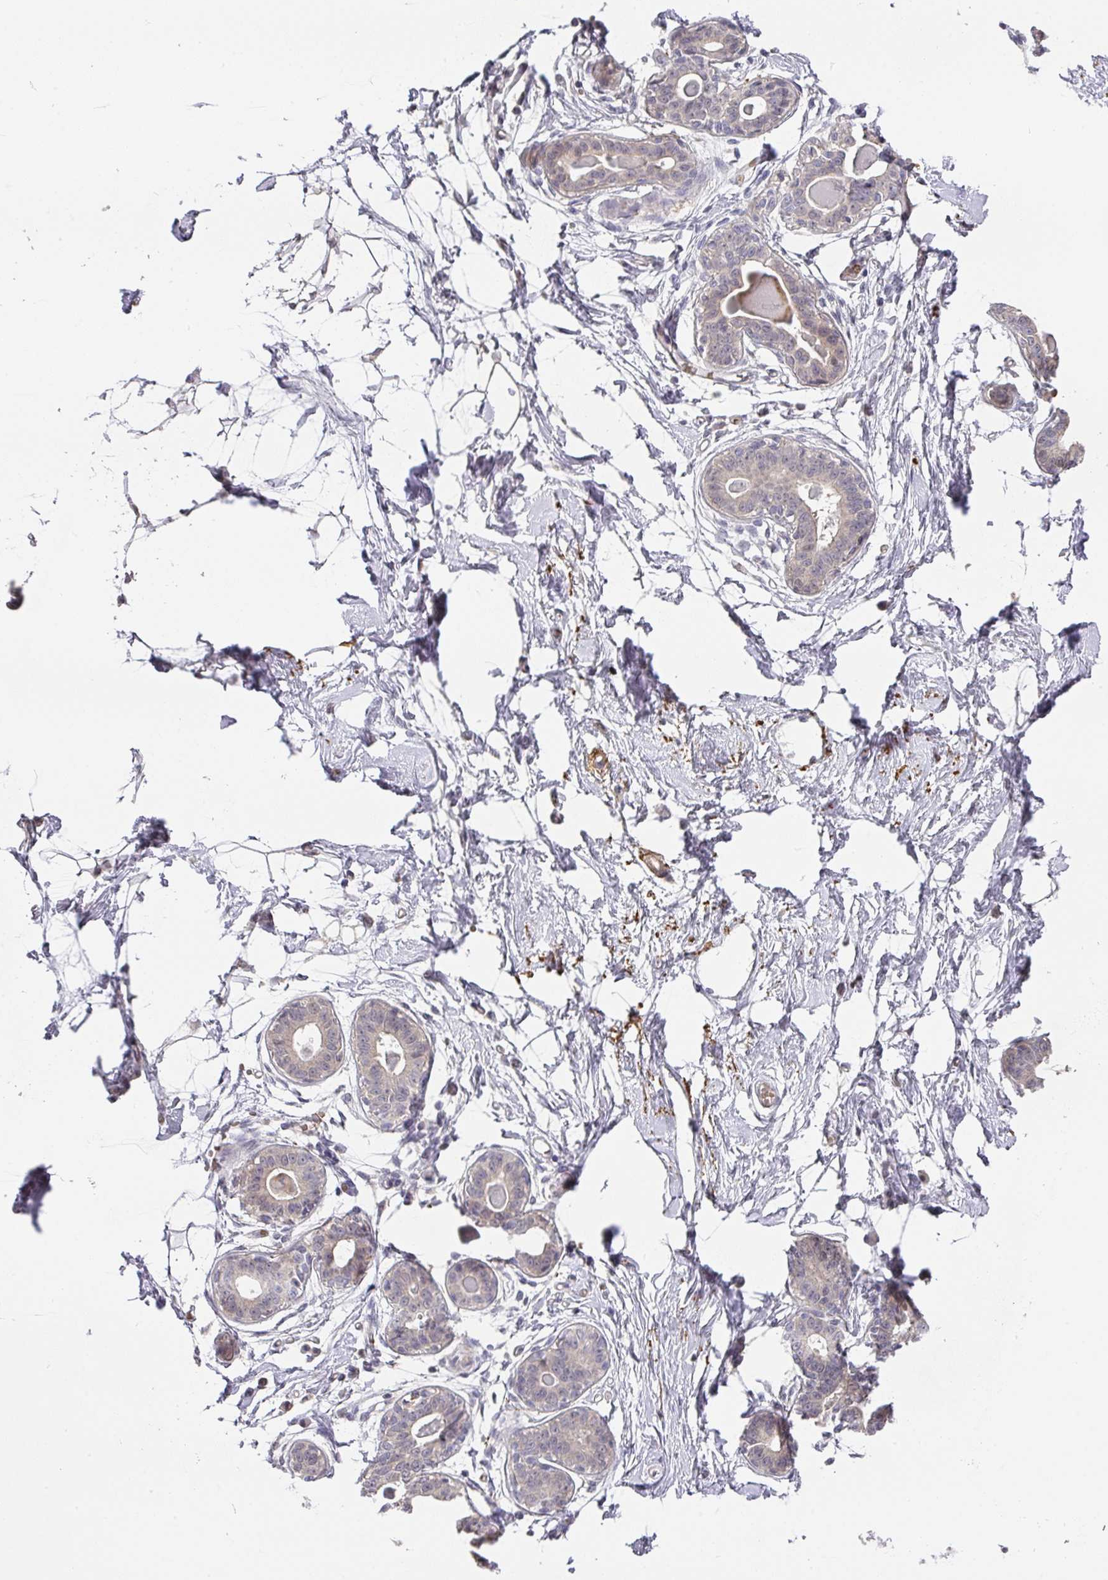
{"staining": {"intensity": "negative", "quantity": "none", "location": "none"}, "tissue": "breast", "cell_type": "Adipocytes", "image_type": "normal", "snomed": [{"axis": "morphology", "description": "Normal tissue, NOS"}, {"axis": "topography", "description": "Breast"}], "caption": "IHC of unremarkable human breast displays no staining in adipocytes. (DAB immunohistochemistry visualized using brightfield microscopy, high magnification).", "gene": "FOXN4", "patient": {"sex": "female", "age": 45}}